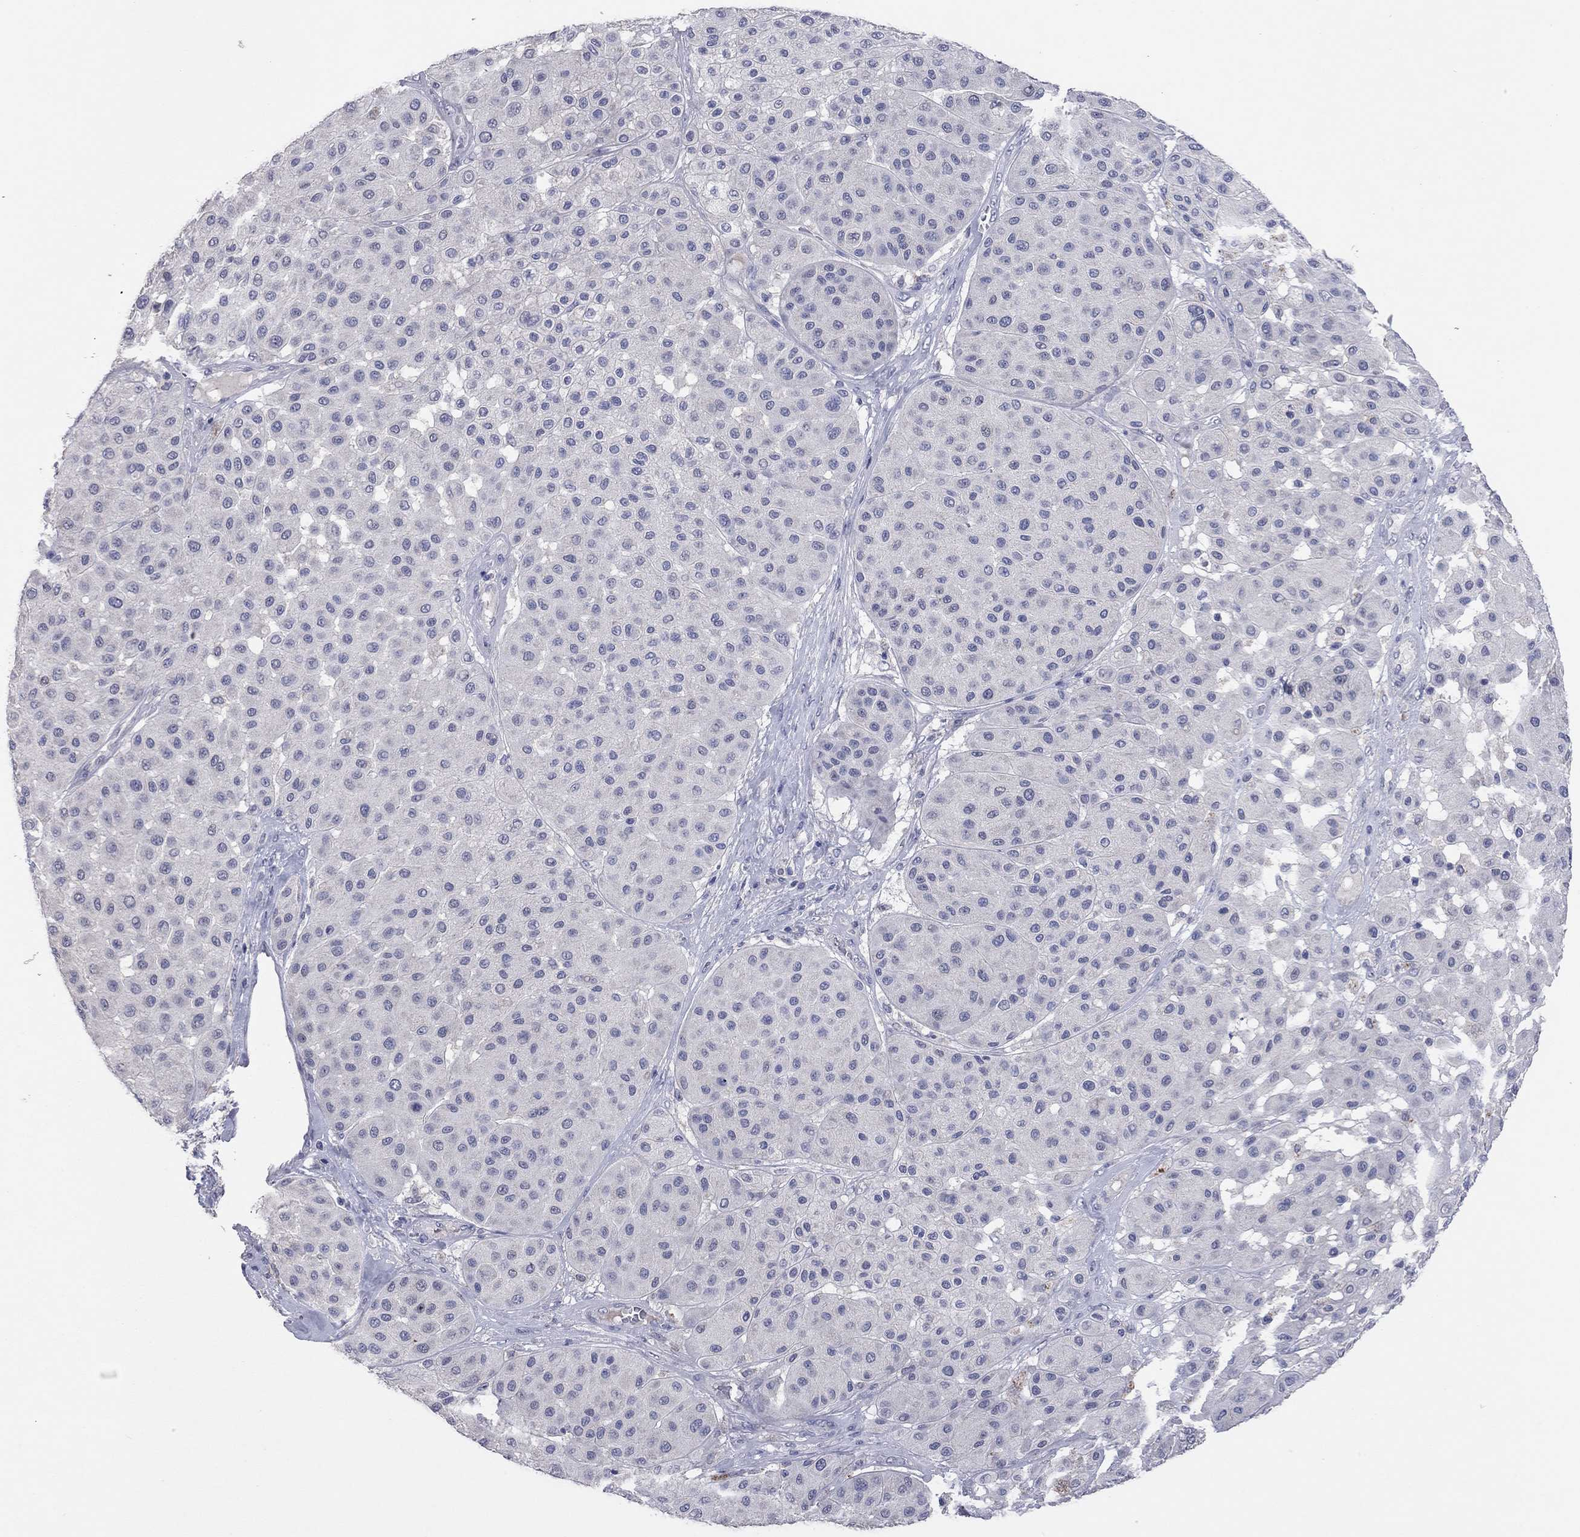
{"staining": {"intensity": "negative", "quantity": "none", "location": "none"}, "tissue": "melanoma", "cell_type": "Tumor cells", "image_type": "cancer", "snomed": [{"axis": "morphology", "description": "Malignant melanoma, Metastatic site"}, {"axis": "topography", "description": "Smooth muscle"}], "caption": "A high-resolution histopathology image shows immunohistochemistry (IHC) staining of melanoma, which exhibits no significant staining in tumor cells. (DAB (3,3'-diaminobenzidine) IHC visualized using brightfield microscopy, high magnification).", "gene": "MMP13", "patient": {"sex": "male", "age": 41}}